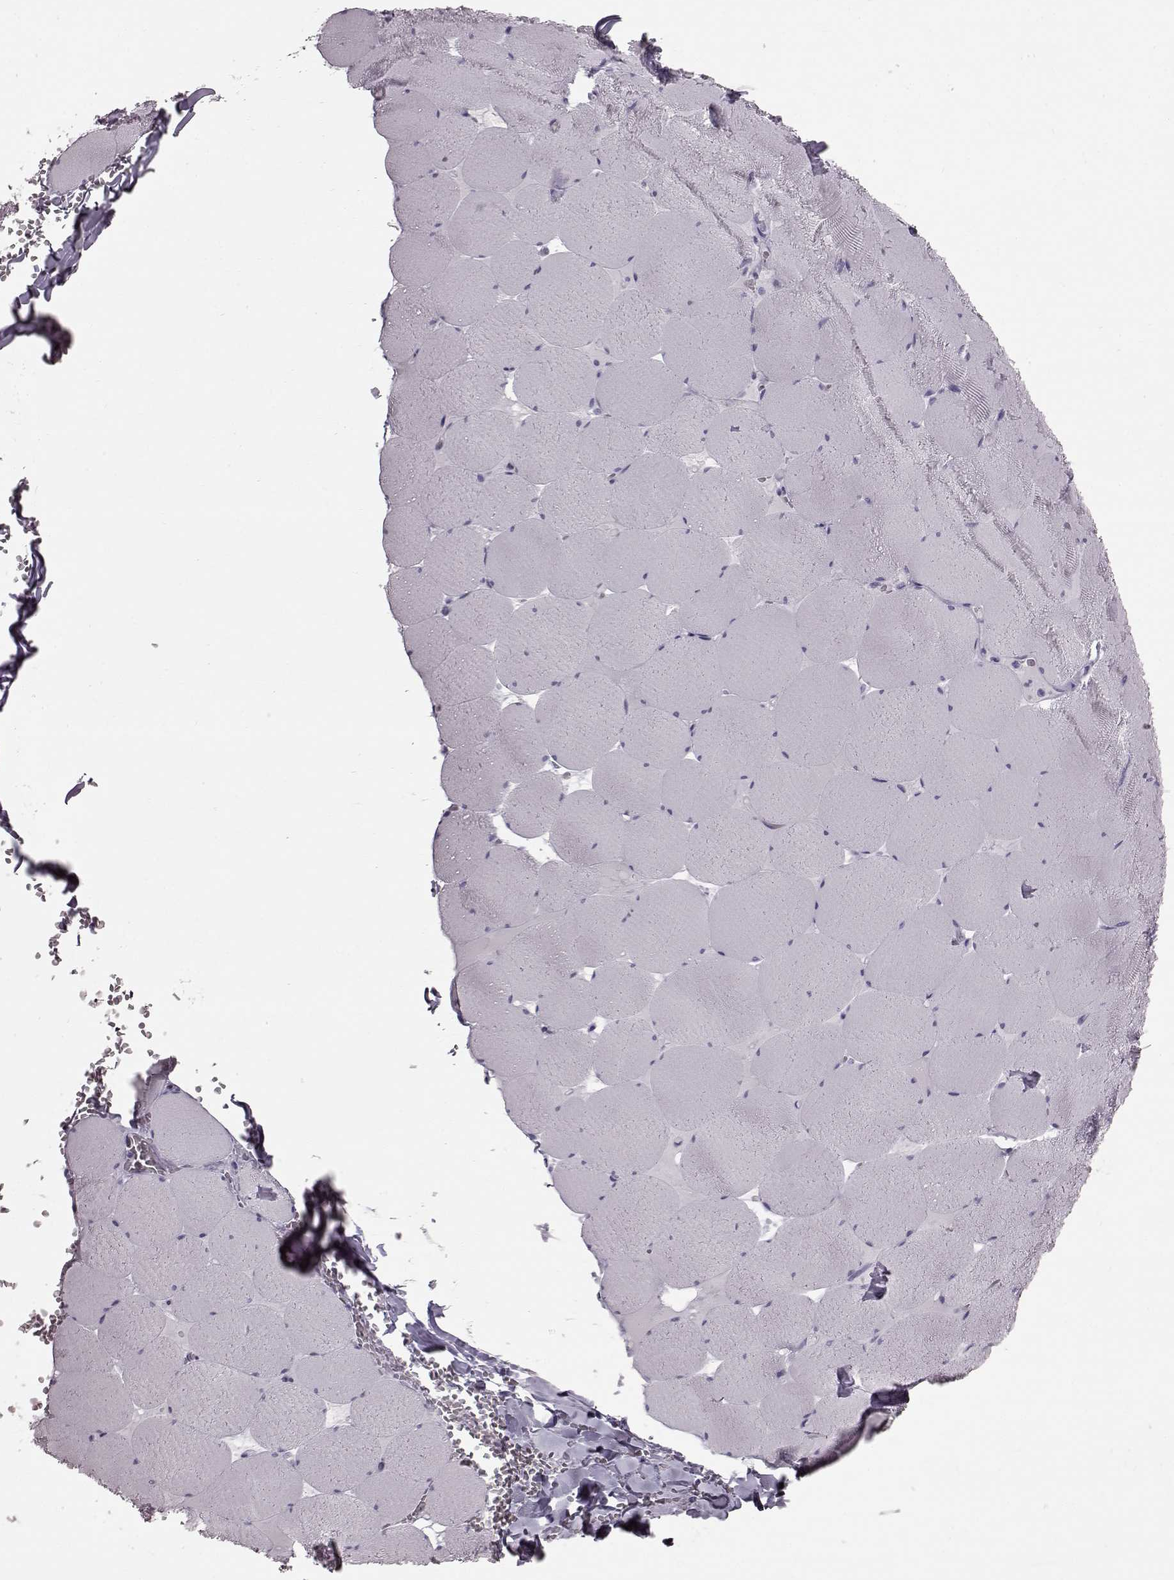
{"staining": {"intensity": "negative", "quantity": "none", "location": "none"}, "tissue": "skeletal muscle", "cell_type": "Myocytes", "image_type": "normal", "snomed": [{"axis": "morphology", "description": "Normal tissue, NOS"}, {"axis": "morphology", "description": "Malignant melanoma, Metastatic site"}, {"axis": "topography", "description": "Skeletal muscle"}], "caption": "Myocytes show no significant protein staining in normal skeletal muscle. (DAB IHC with hematoxylin counter stain).", "gene": "TCHHL1", "patient": {"sex": "male", "age": 50}}